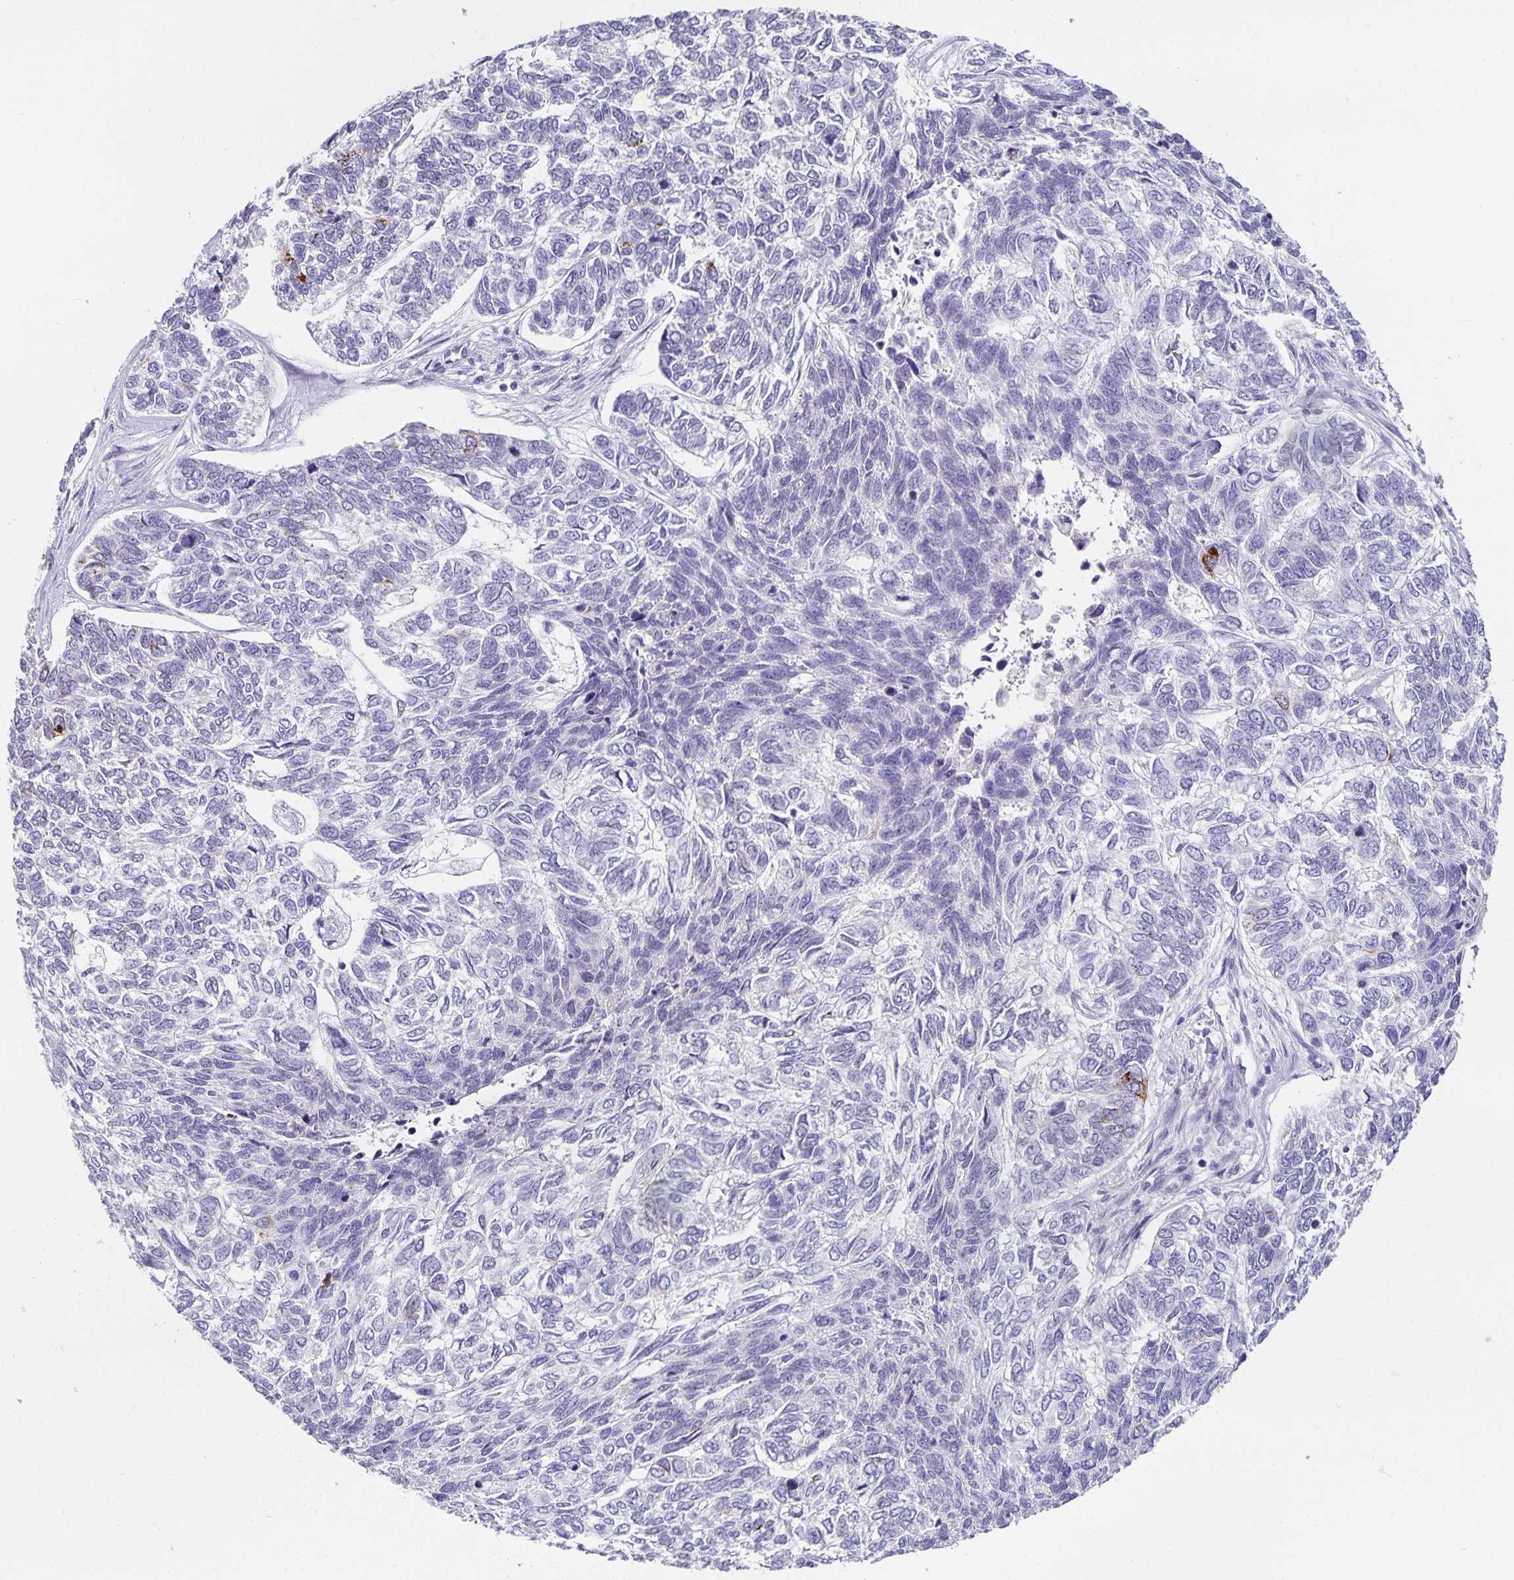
{"staining": {"intensity": "negative", "quantity": "none", "location": "none"}, "tissue": "skin cancer", "cell_type": "Tumor cells", "image_type": "cancer", "snomed": [{"axis": "morphology", "description": "Basal cell carcinoma"}, {"axis": "topography", "description": "Skin"}], "caption": "The IHC photomicrograph has no significant expression in tumor cells of skin cancer (basal cell carcinoma) tissue. Nuclei are stained in blue.", "gene": "CHGA", "patient": {"sex": "female", "age": 65}}